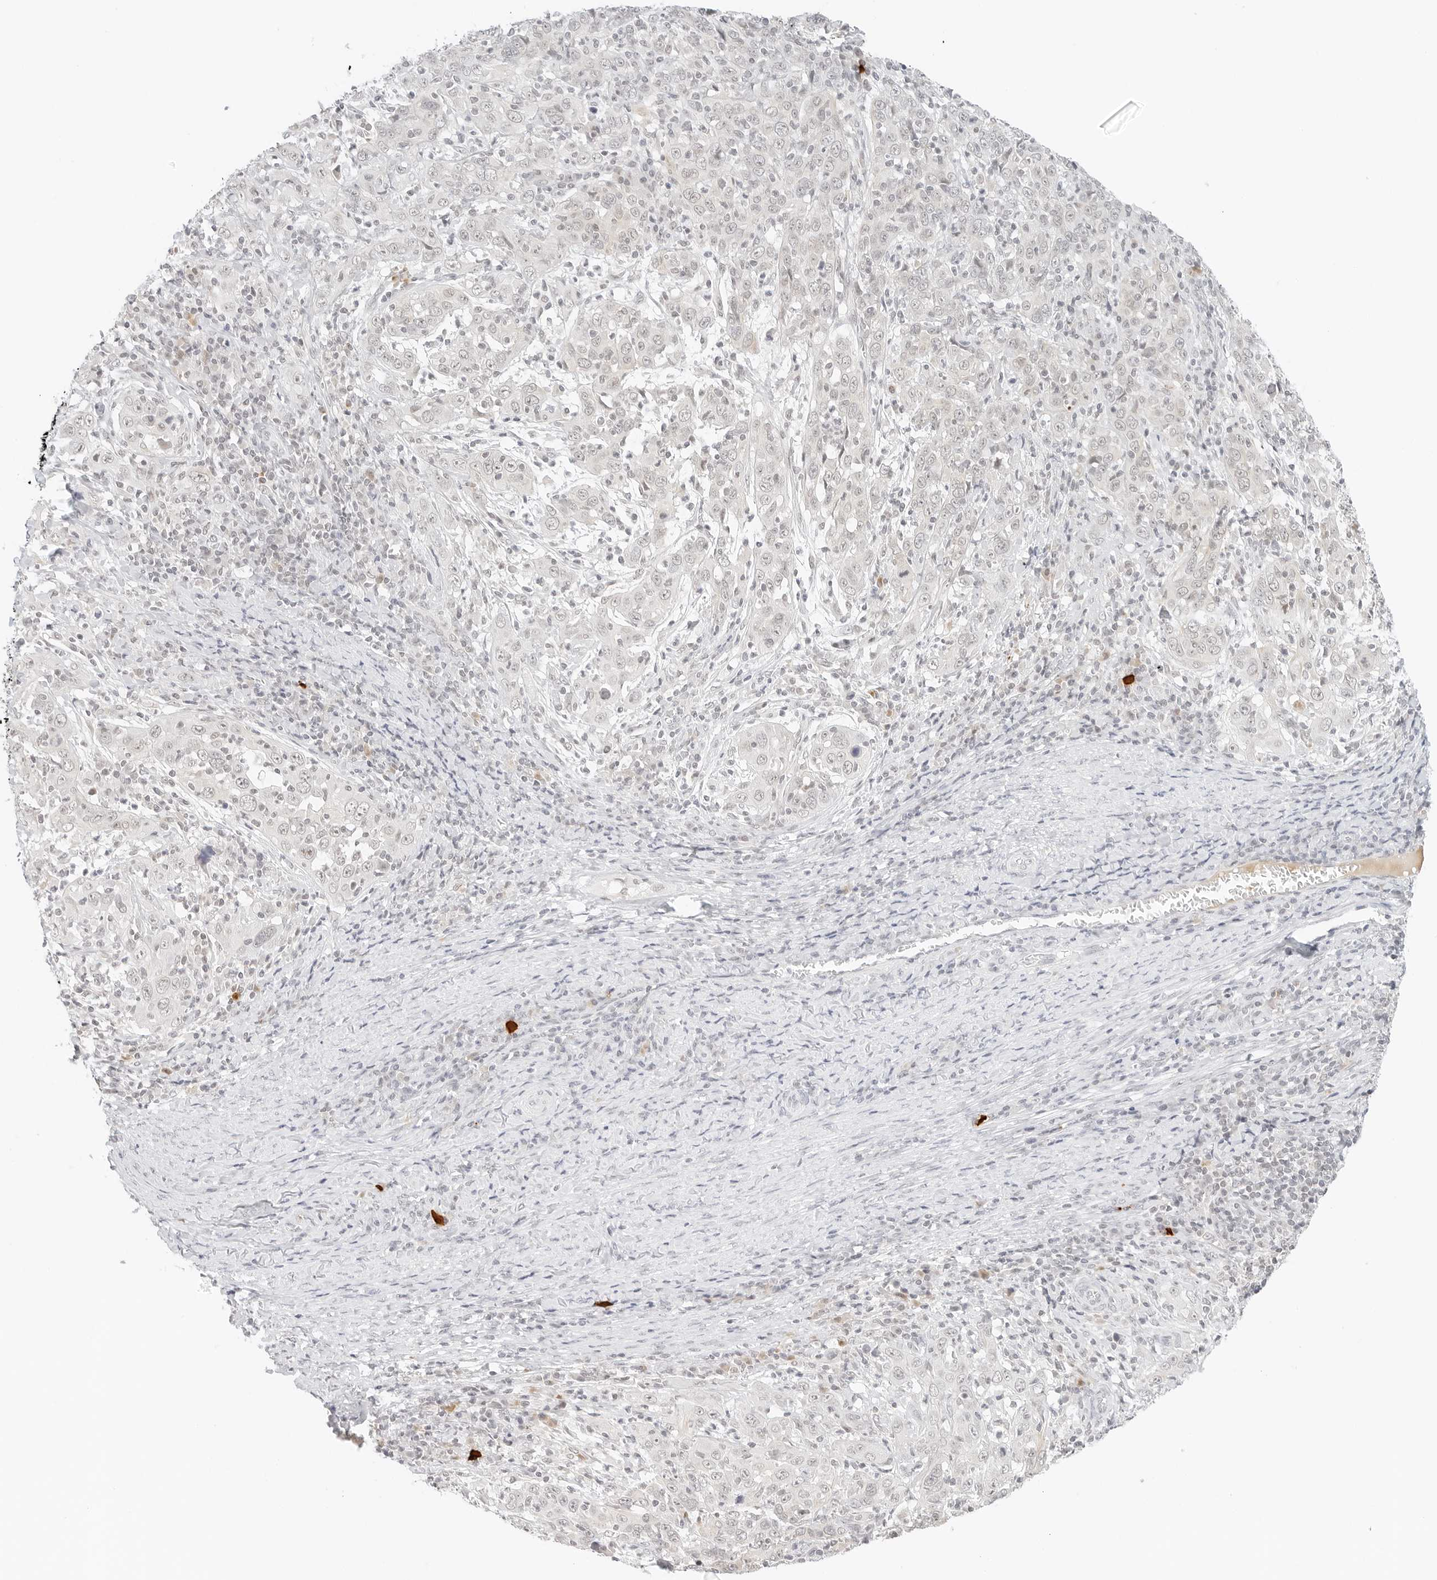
{"staining": {"intensity": "negative", "quantity": "none", "location": "none"}, "tissue": "cervical cancer", "cell_type": "Tumor cells", "image_type": "cancer", "snomed": [{"axis": "morphology", "description": "Squamous cell carcinoma, NOS"}, {"axis": "topography", "description": "Cervix"}], "caption": "High power microscopy image of an immunohistochemistry photomicrograph of cervical cancer (squamous cell carcinoma), revealing no significant expression in tumor cells.", "gene": "NEO1", "patient": {"sex": "female", "age": 46}}